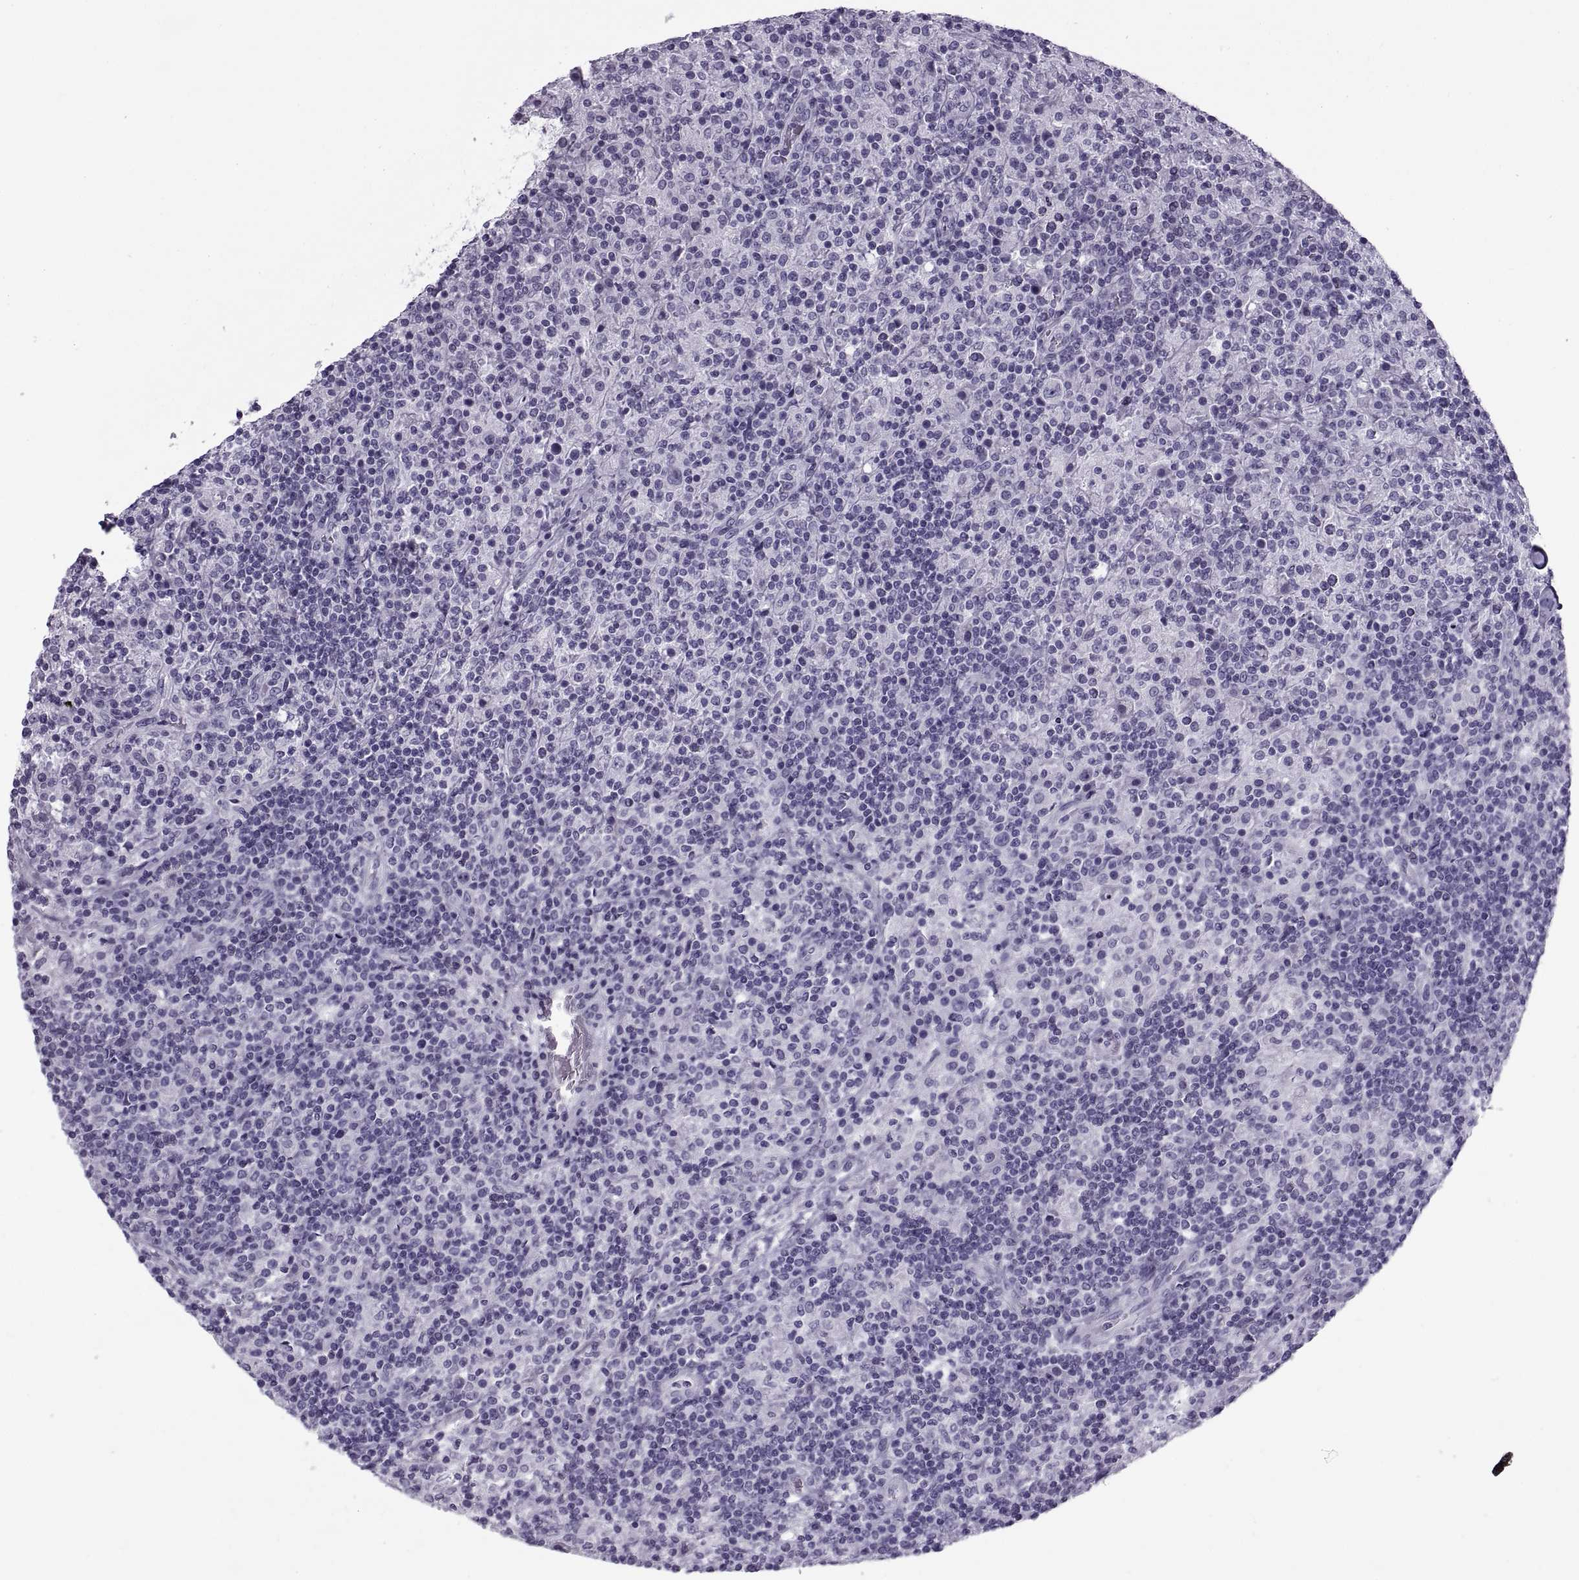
{"staining": {"intensity": "negative", "quantity": "none", "location": "none"}, "tissue": "lymphoma", "cell_type": "Tumor cells", "image_type": "cancer", "snomed": [{"axis": "morphology", "description": "Hodgkin's disease, NOS"}, {"axis": "topography", "description": "Lymph node"}], "caption": "A micrograph of lymphoma stained for a protein shows no brown staining in tumor cells.", "gene": "RLBP1", "patient": {"sex": "male", "age": 70}}